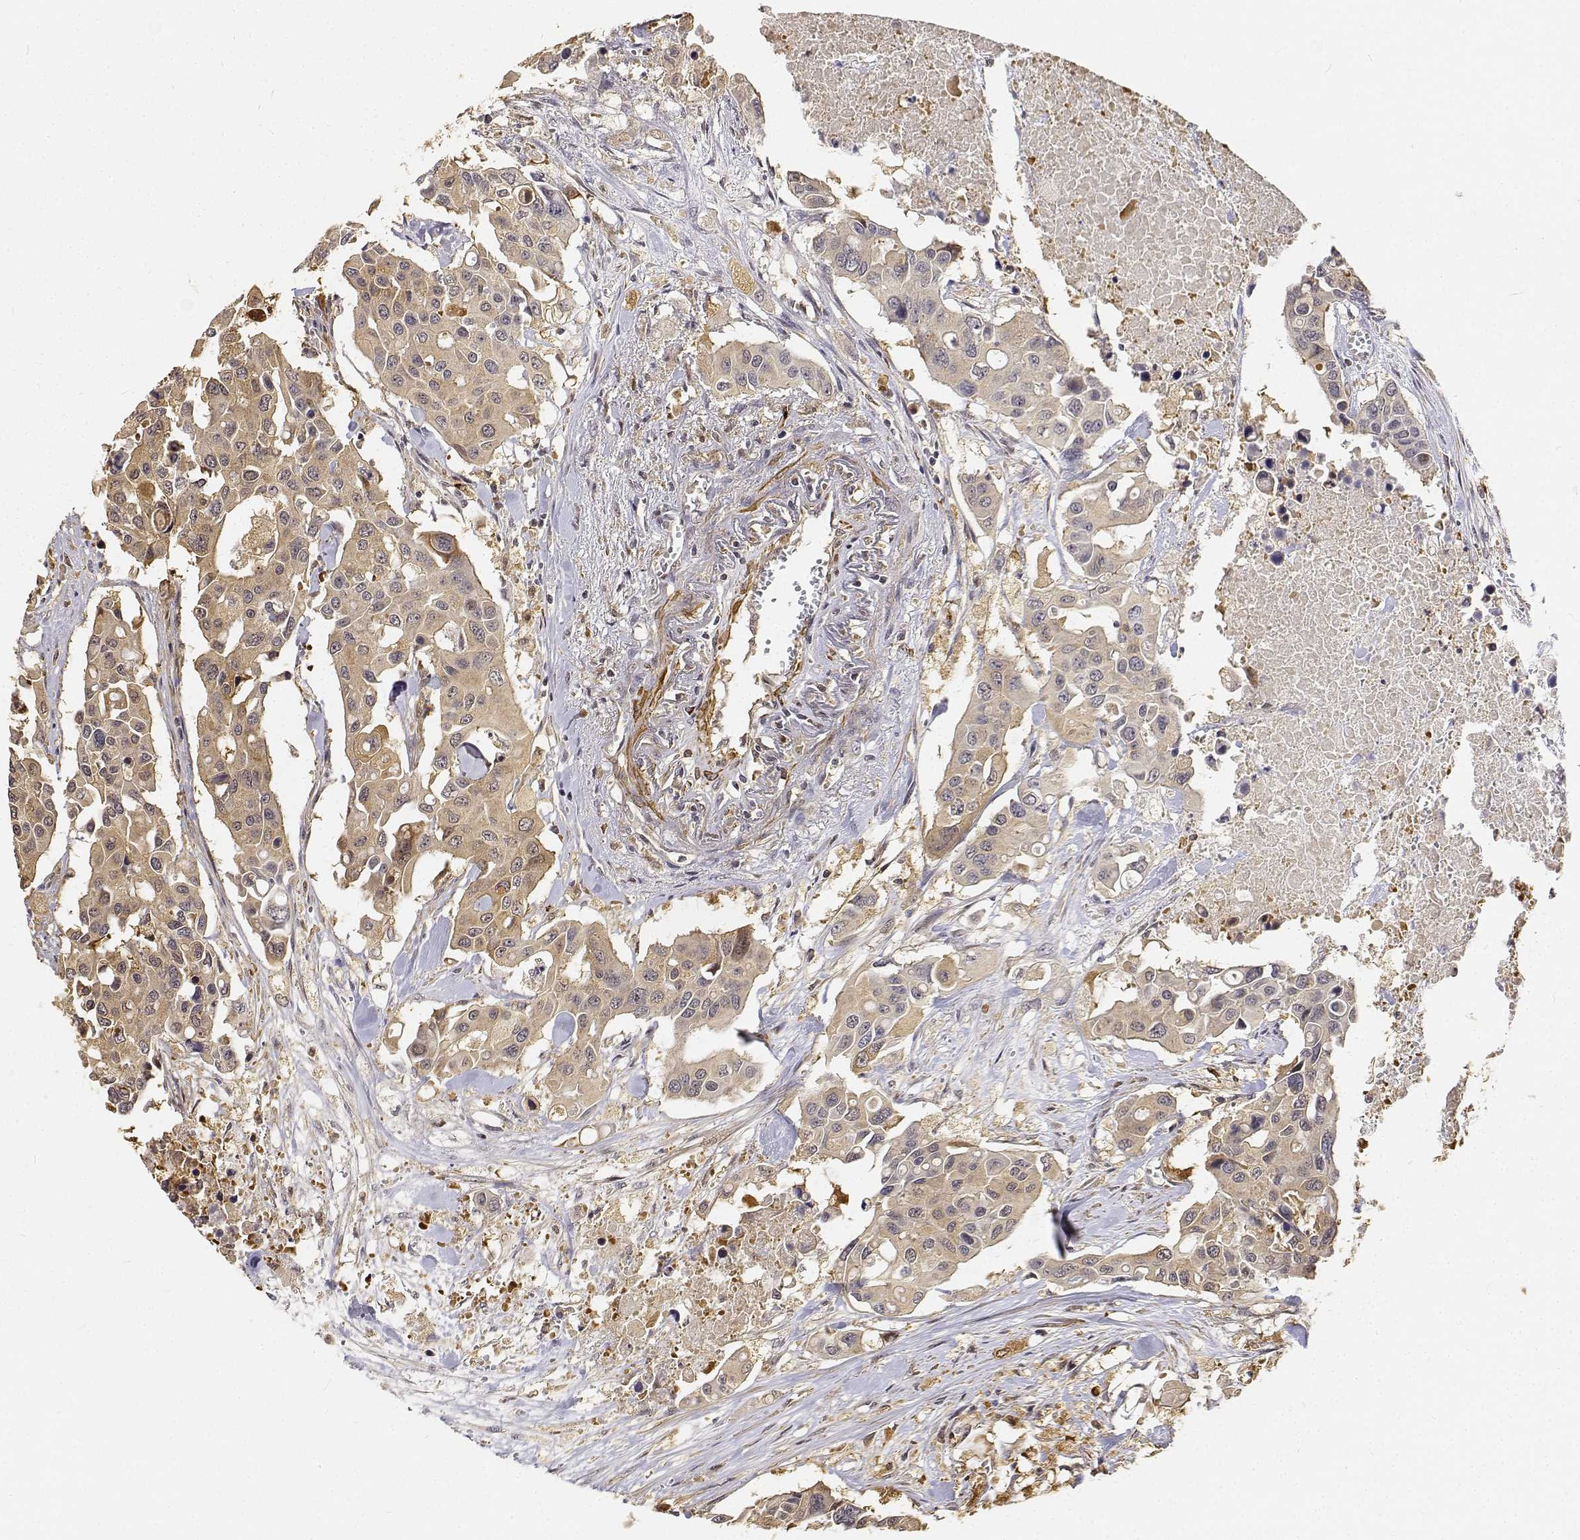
{"staining": {"intensity": "weak", "quantity": ">75%", "location": "cytoplasmic/membranous"}, "tissue": "colorectal cancer", "cell_type": "Tumor cells", "image_type": "cancer", "snomed": [{"axis": "morphology", "description": "Adenocarcinoma, NOS"}, {"axis": "topography", "description": "Colon"}], "caption": "Colorectal adenocarcinoma was stained to show a protein in brown. There is low levels of weak cytoplasmic/membranous positivity in approximately >75% of tumor cells.", "gene": "PCID2", "patient": {"sex": "male", "age": 77}}